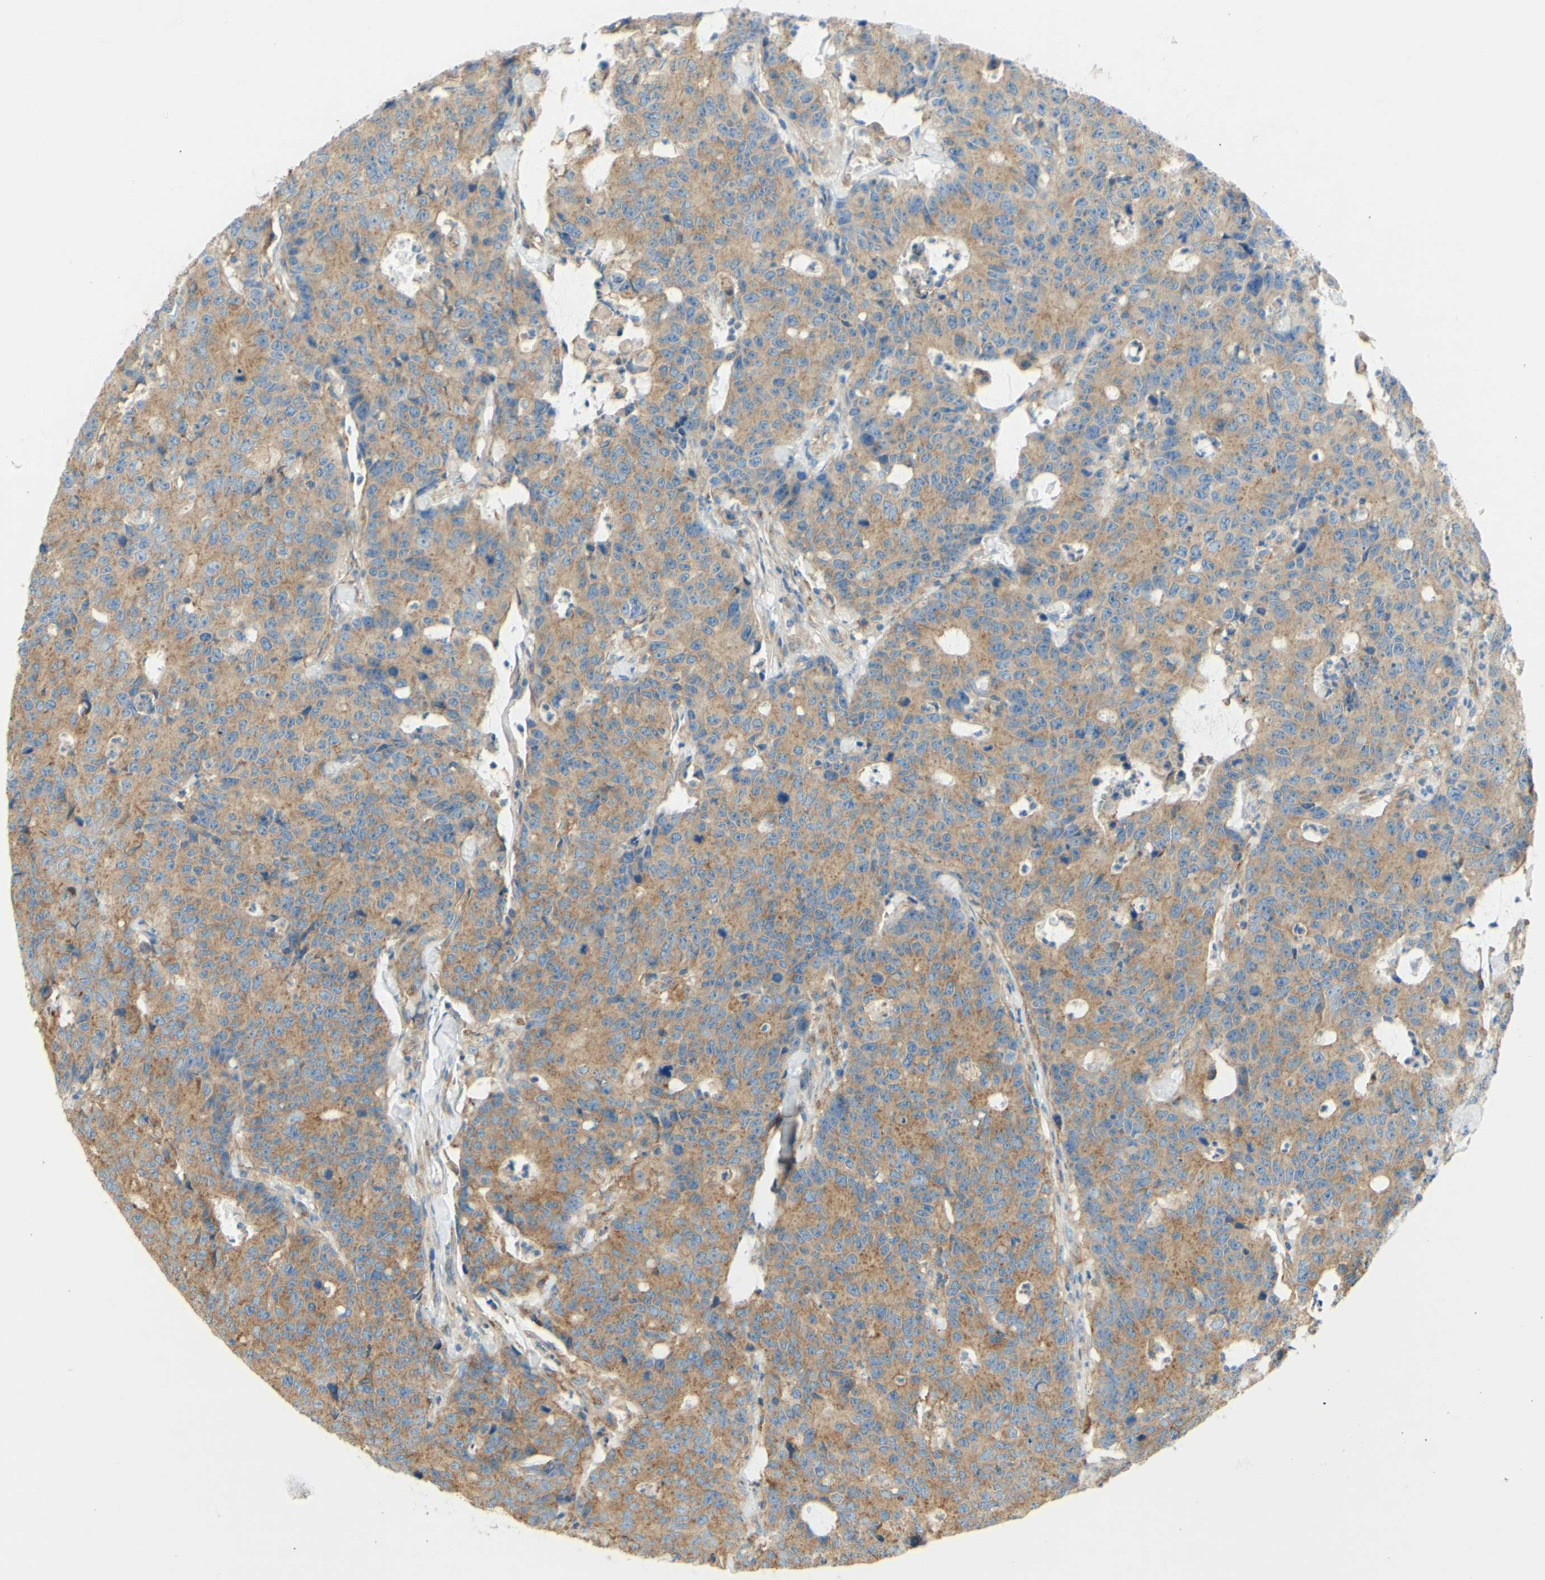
{"staining": {"intensity": "weak", "quantity": ">75%", "location": "cytoplasmic/membranous"}, "tissue": "colorectal cancer", "cell_type": "Tumor cells", "image_type": "cancer", "snomed": [{"axis": "morphology", "description": "Adenocarcinoma, NOS"}, {"axis": "topography", "description": "Colon"}], "caption": "Immunohistochemical staining of human adenocarcinoma (colorectal) shows low levels of weak cytoplasmic/membranous protein staining in approximately >75% of tumor cells. Immunohistochemistry (ihc) stains the protein in brown and the nuclei are stained blue.", "gene": "CLTC", "patient": {"sex": "female", "age": 86}}